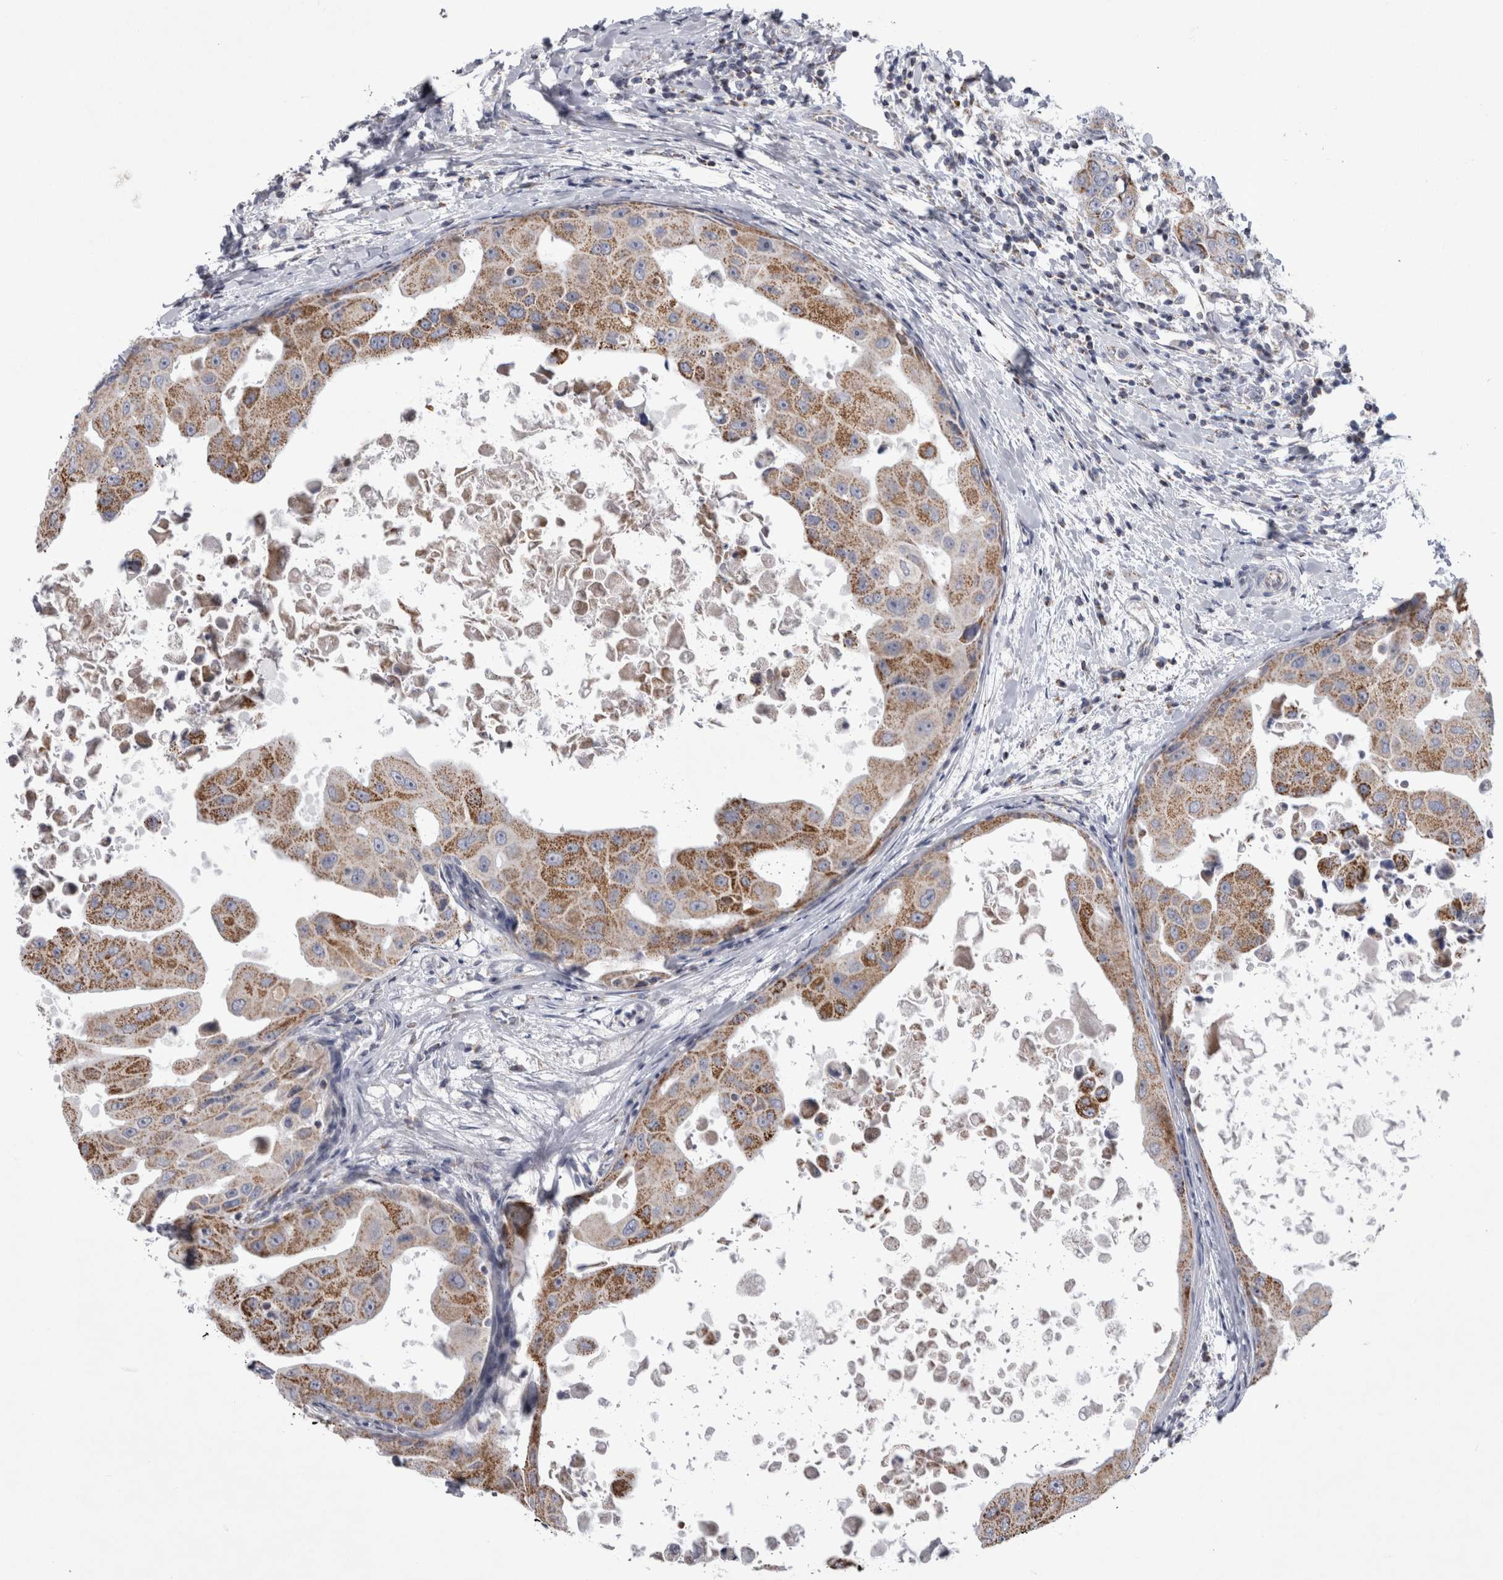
{"staining": {"intensity": "moderate", "quantity": ">75%", "location": "cytoplasmic/membranous"}, "tissue": "breast cancer", "cell_type": "Tumor cells", "image_type": "cancer", "snomed": [{"axis": "morphology", "description": "Duct carcinoma"}, {"axis": "topography", "description": "Breast"}], "caption": "The image exhibits staining of breast cancer (invasive ductal carcinoma), revealing moderate cytoplasmic/membranous protein staining (brown color) within tumor cells.", "gene": "HDHD3", "patient": {"sex": "female", "age": 27}}